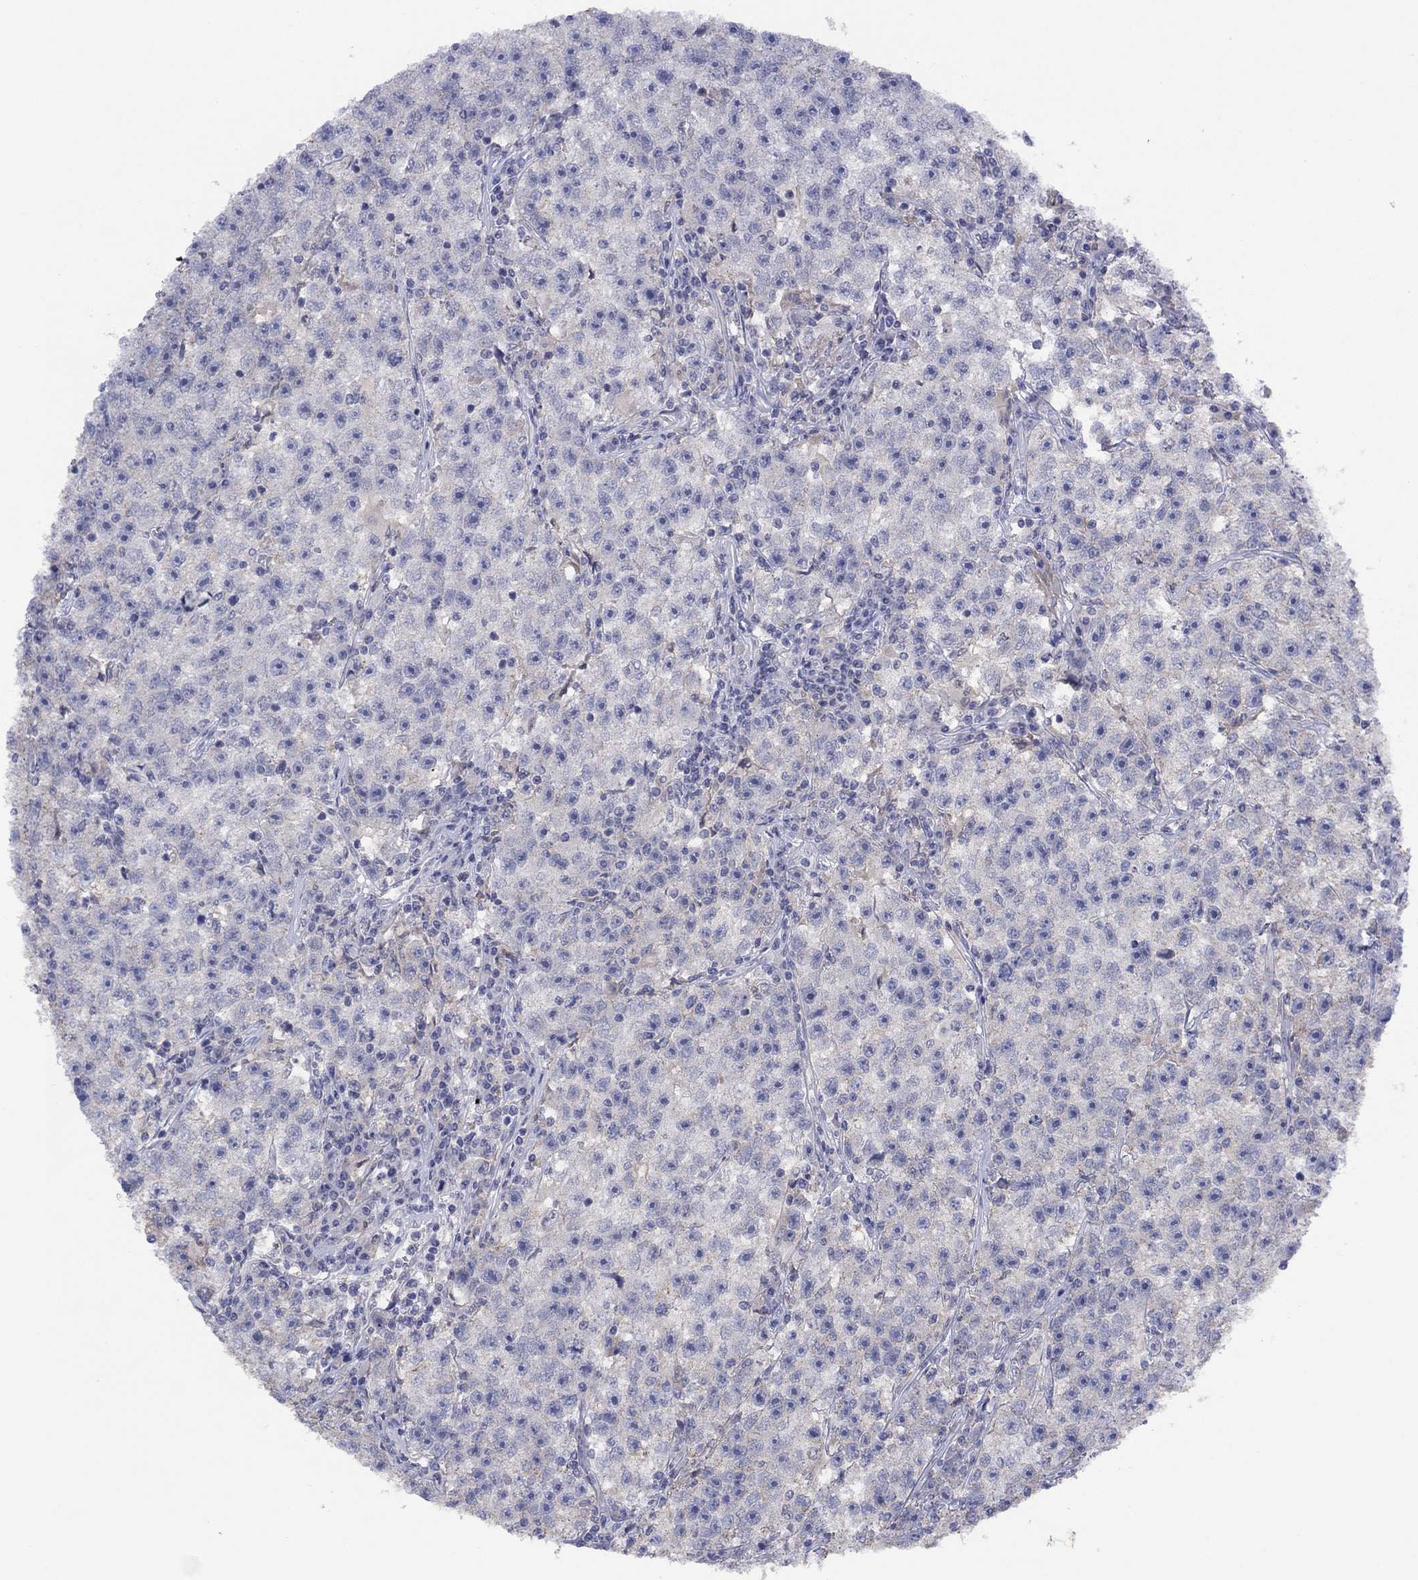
{"staining": {"intensity": "weak", "quantity": "<25%", "location": "cytoplasmic/membranous"}, "tissue": "testis cancer", "cell_type": "Tumor cells", "image_type": "cancer", "snomed": [{"axis": "morphology", "description": "Seminoma, NOS"}, {"axis": "topography", "description": "Testis"}], "caption": "A micrograph of human testis cancer is negative for staining in tumor cells.", "gene": "CYP2B6", "patient": {"sex": "male", "age": 22}}